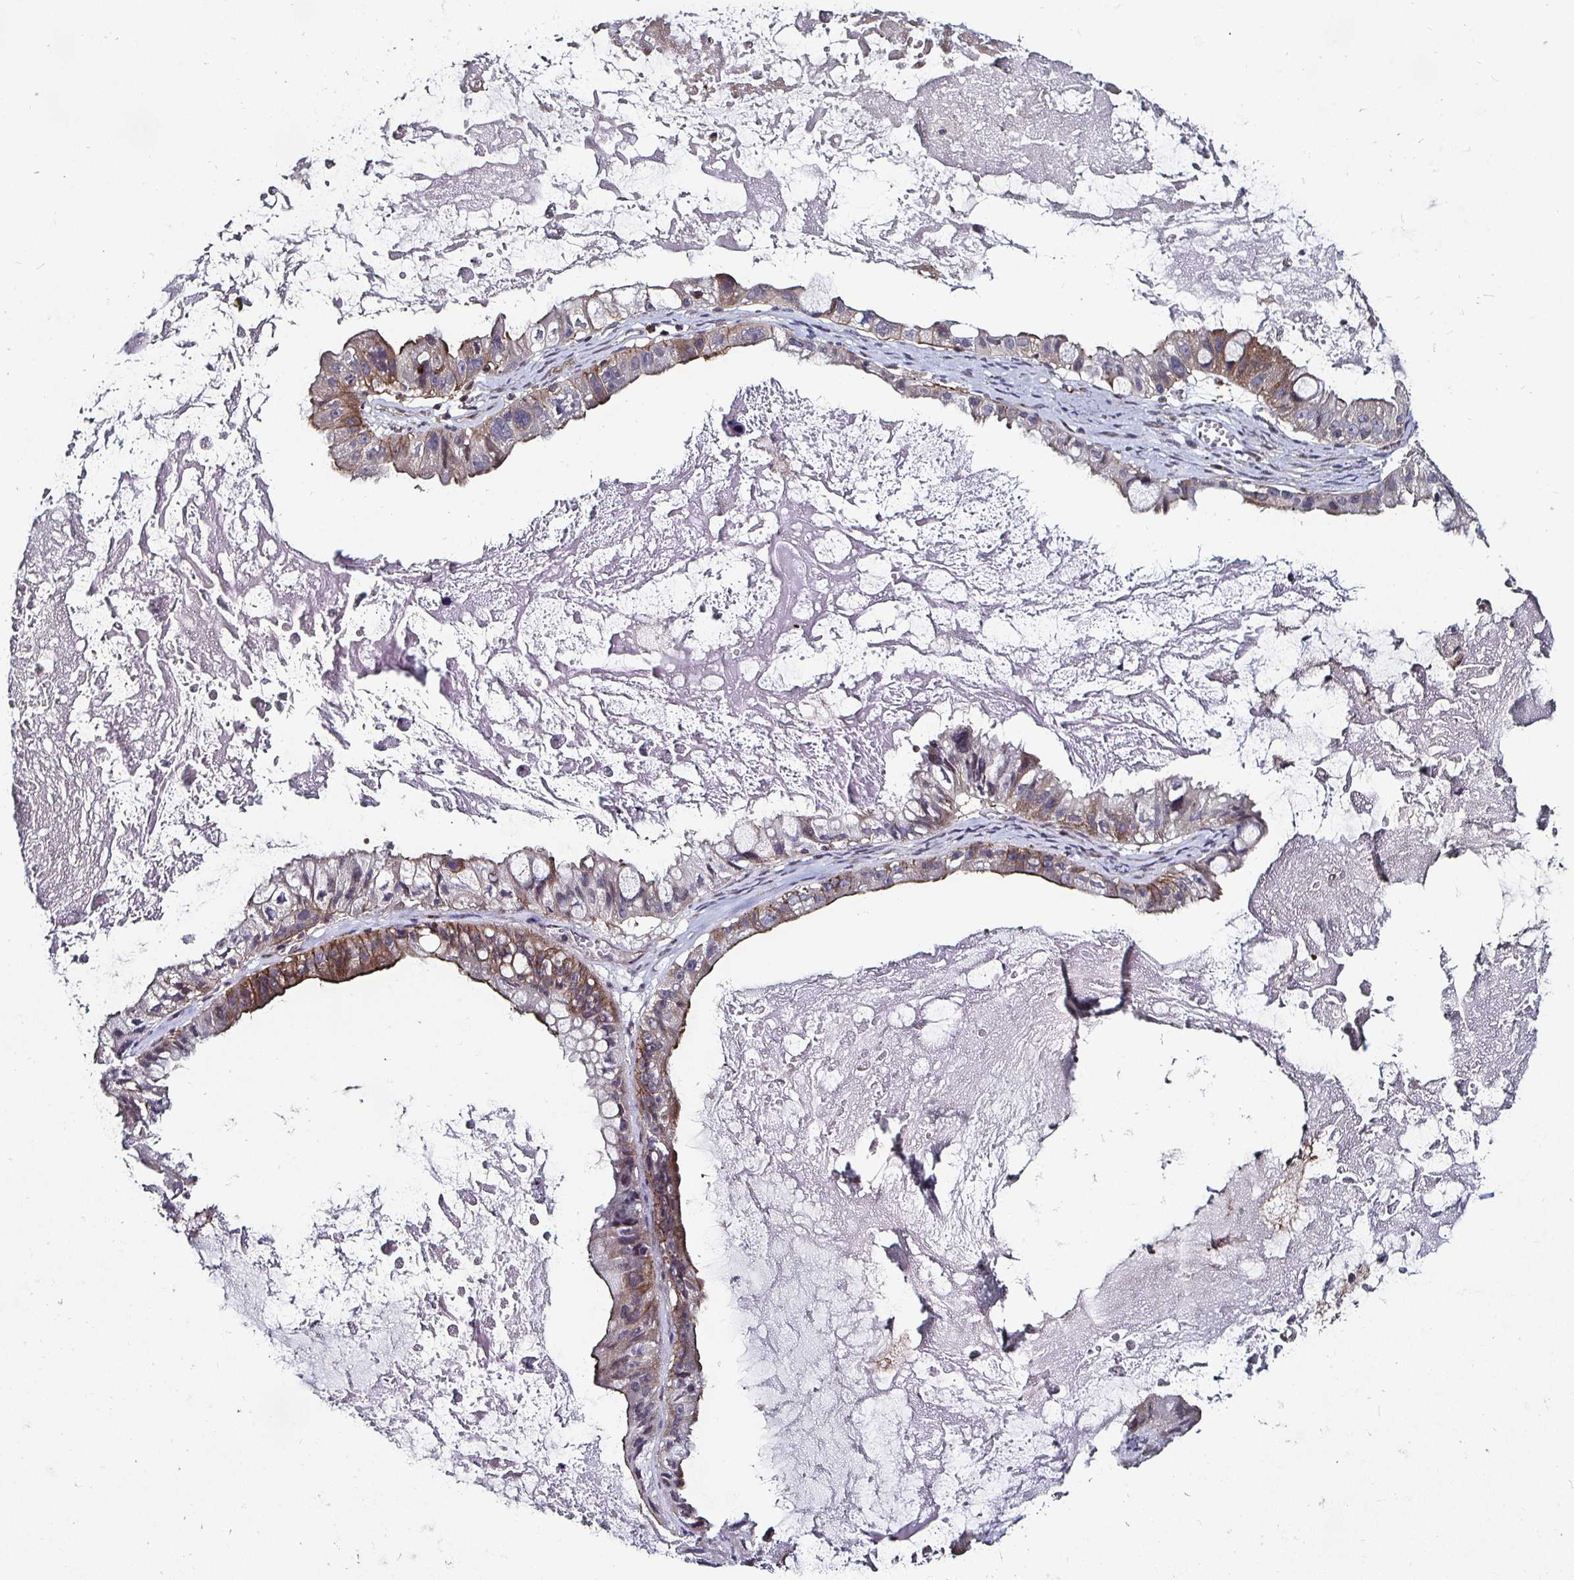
{"staining": {"intensity": "moderate", "quantity": "<25%", "location": "cytoplasmic/membranous"}, "tissue": "ovarian cancer", "cell_type": "Tumor cells", "image_type": "cancer", "snomed": [{"axis": "morphology", "description": "Cystadenocarcinoma, mucinous, NOS"}, {"axis": "topography", "description": "Ovary"}], "caption": "Immunohistochemical staining of human mucinous cystadenocarcinoma (ovarian) shows moderate cytoplasmic/membranous protein staining in about <25% of tumor cells. Nuclei are stained in blue.", "gene": "GJA4", "patient": {"sex": "female", "age": 61}}